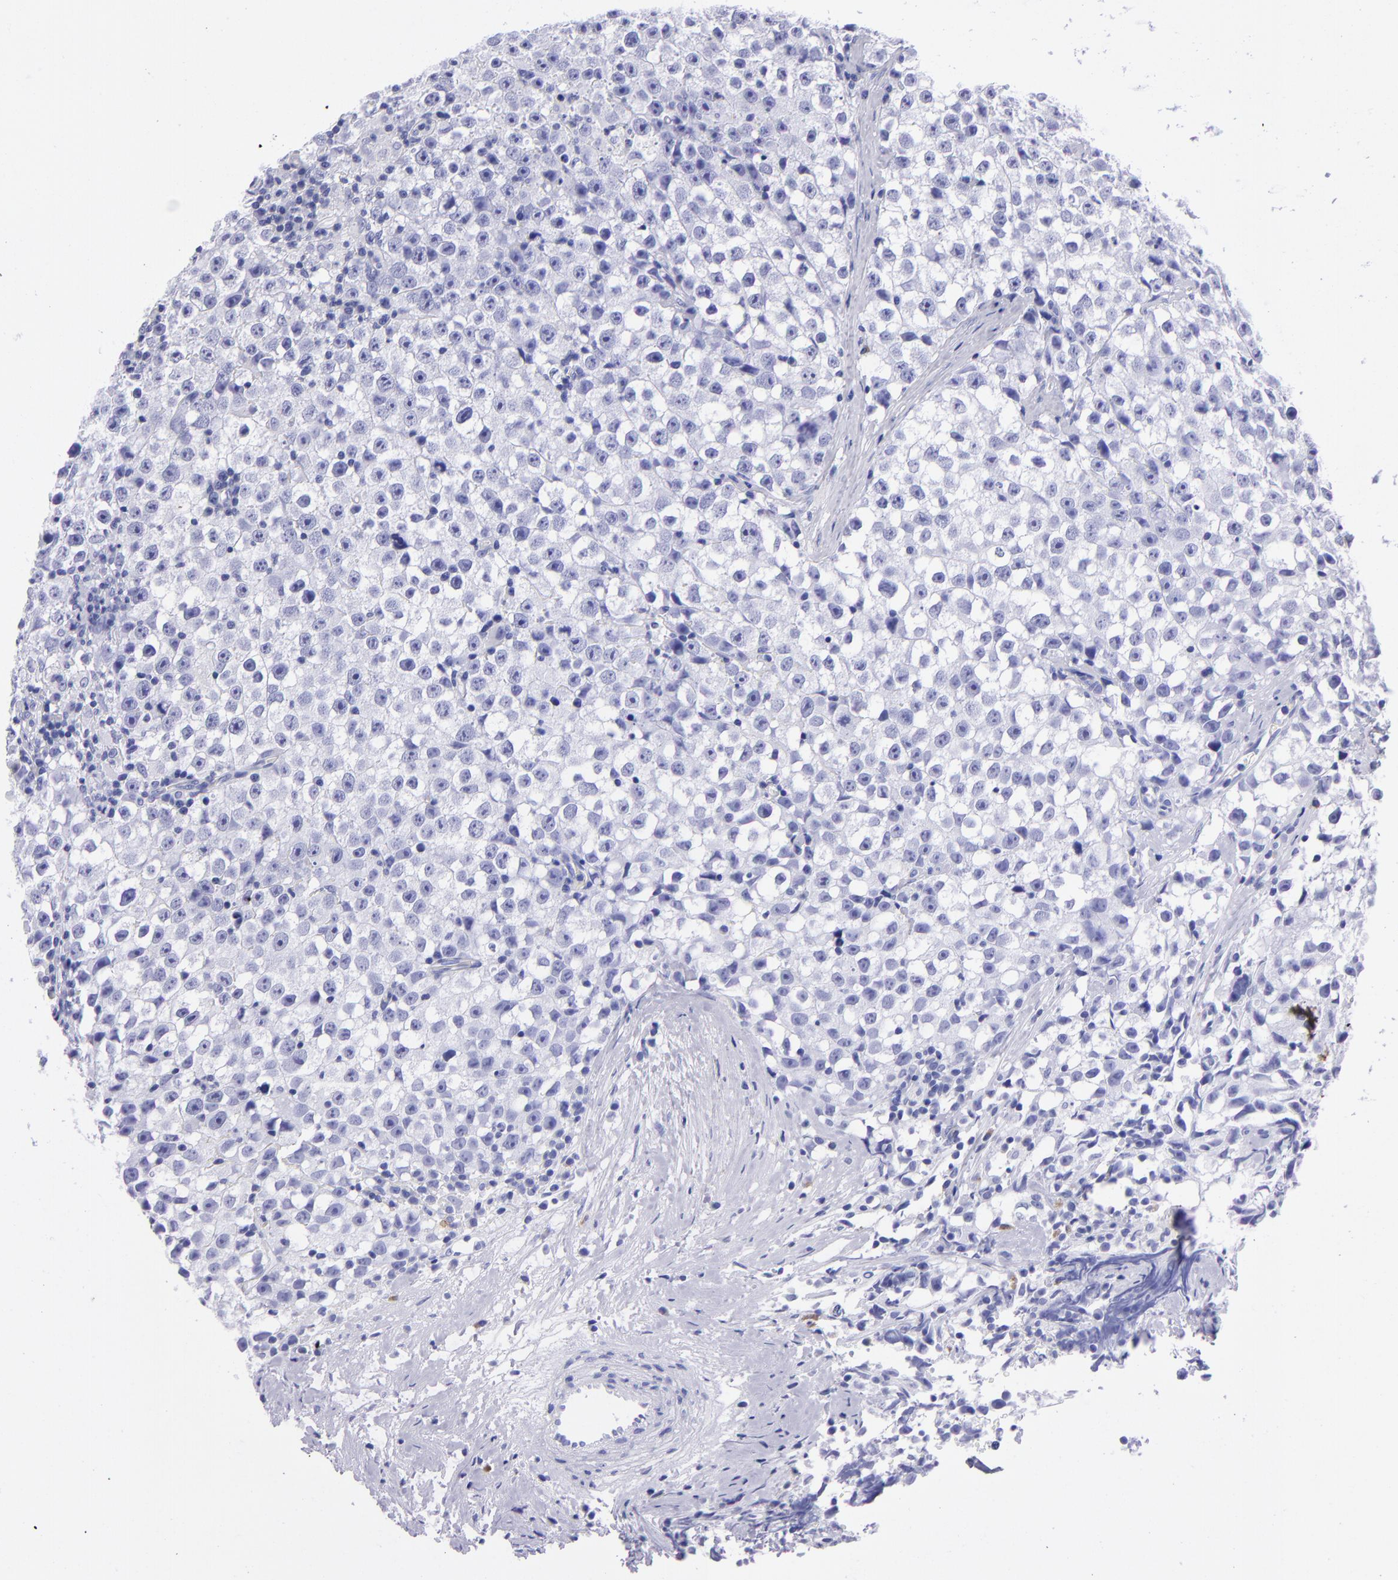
{"staining": {"intensity": "negative", "quantity": "none", "location": "none"}, "tissue": "testis cancer", "cell_type": "Tumor cells", "image_type": "cancer", "snomed": [{"axis": "morphology", "description": "Seminoma, NOS"}, {"axis": "topography", "description": "Testis"}], "caption": "This is an immunohistochemistry (IHC) histopathology image of testis cancer (seminoma). There is no expression in tumor cells.", "gene": "TYRP1", "patient": {"sex": "male", "age": 35}}